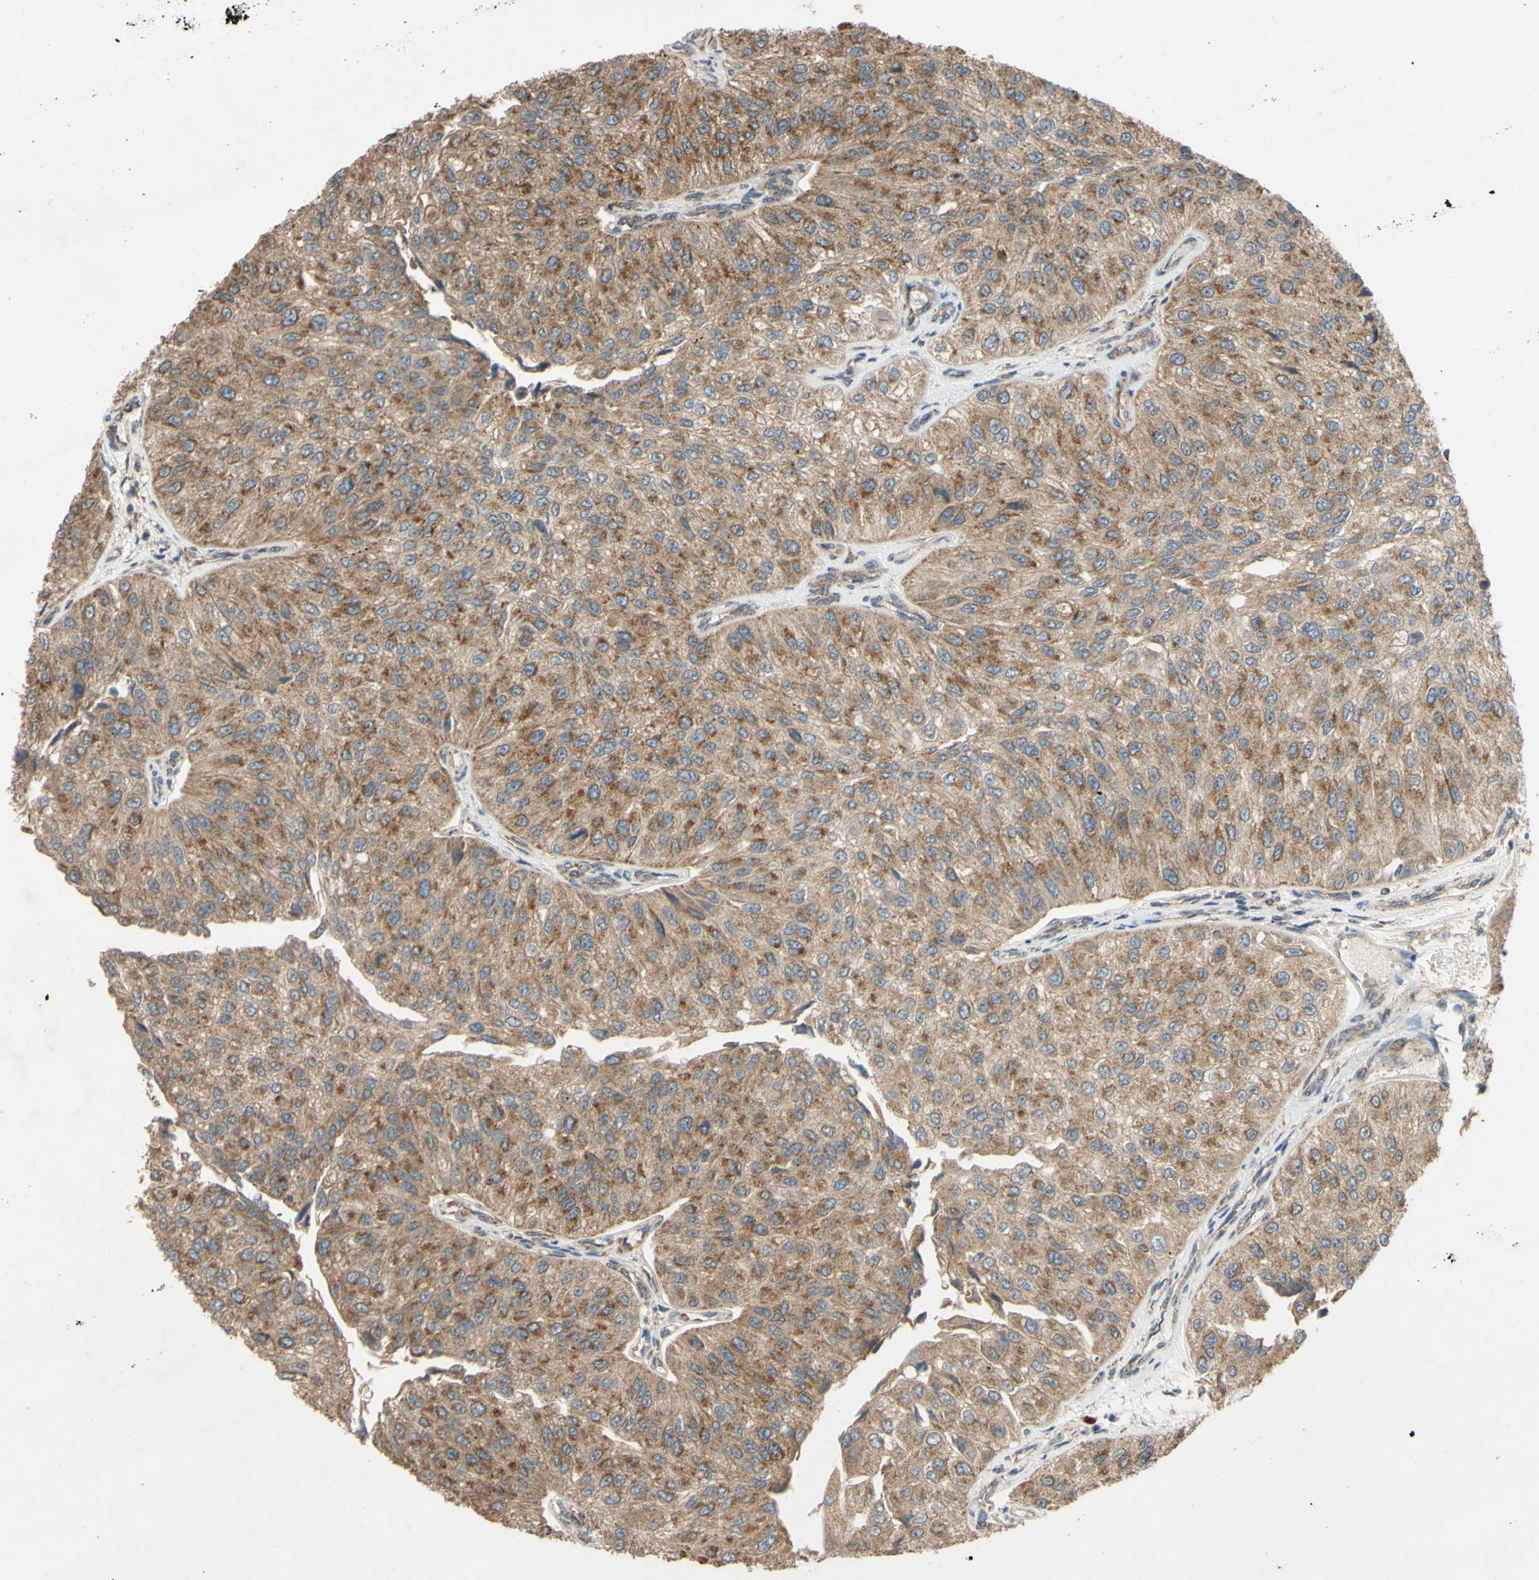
{"staining": {"intensity": "moderate", "quantity": ">75%", "location": "cytoplasmic/membranous"}, "tissue": "urothelial cancer", "cell_type": "Tumor cells", "image_type": "cancer", "snomed": [{"axis": "morphology", "description": "Urothelial carcinoma, High grade"}, {"axis": "topography", "description": "Kidney"}, {"axis": "topography", "description": "Urinary bladder"}], "caption": "Immunohistochemical staining of high-grade urothelial carcinoma demonstrates moderate cytoplasmic/membranous protein expression in about >75% of tumor cells. (brown staining indicates protein expression, while blue staining denotes nuclei).", "gene": "CD164", "patient": {"sex": "male", "age": 77}}